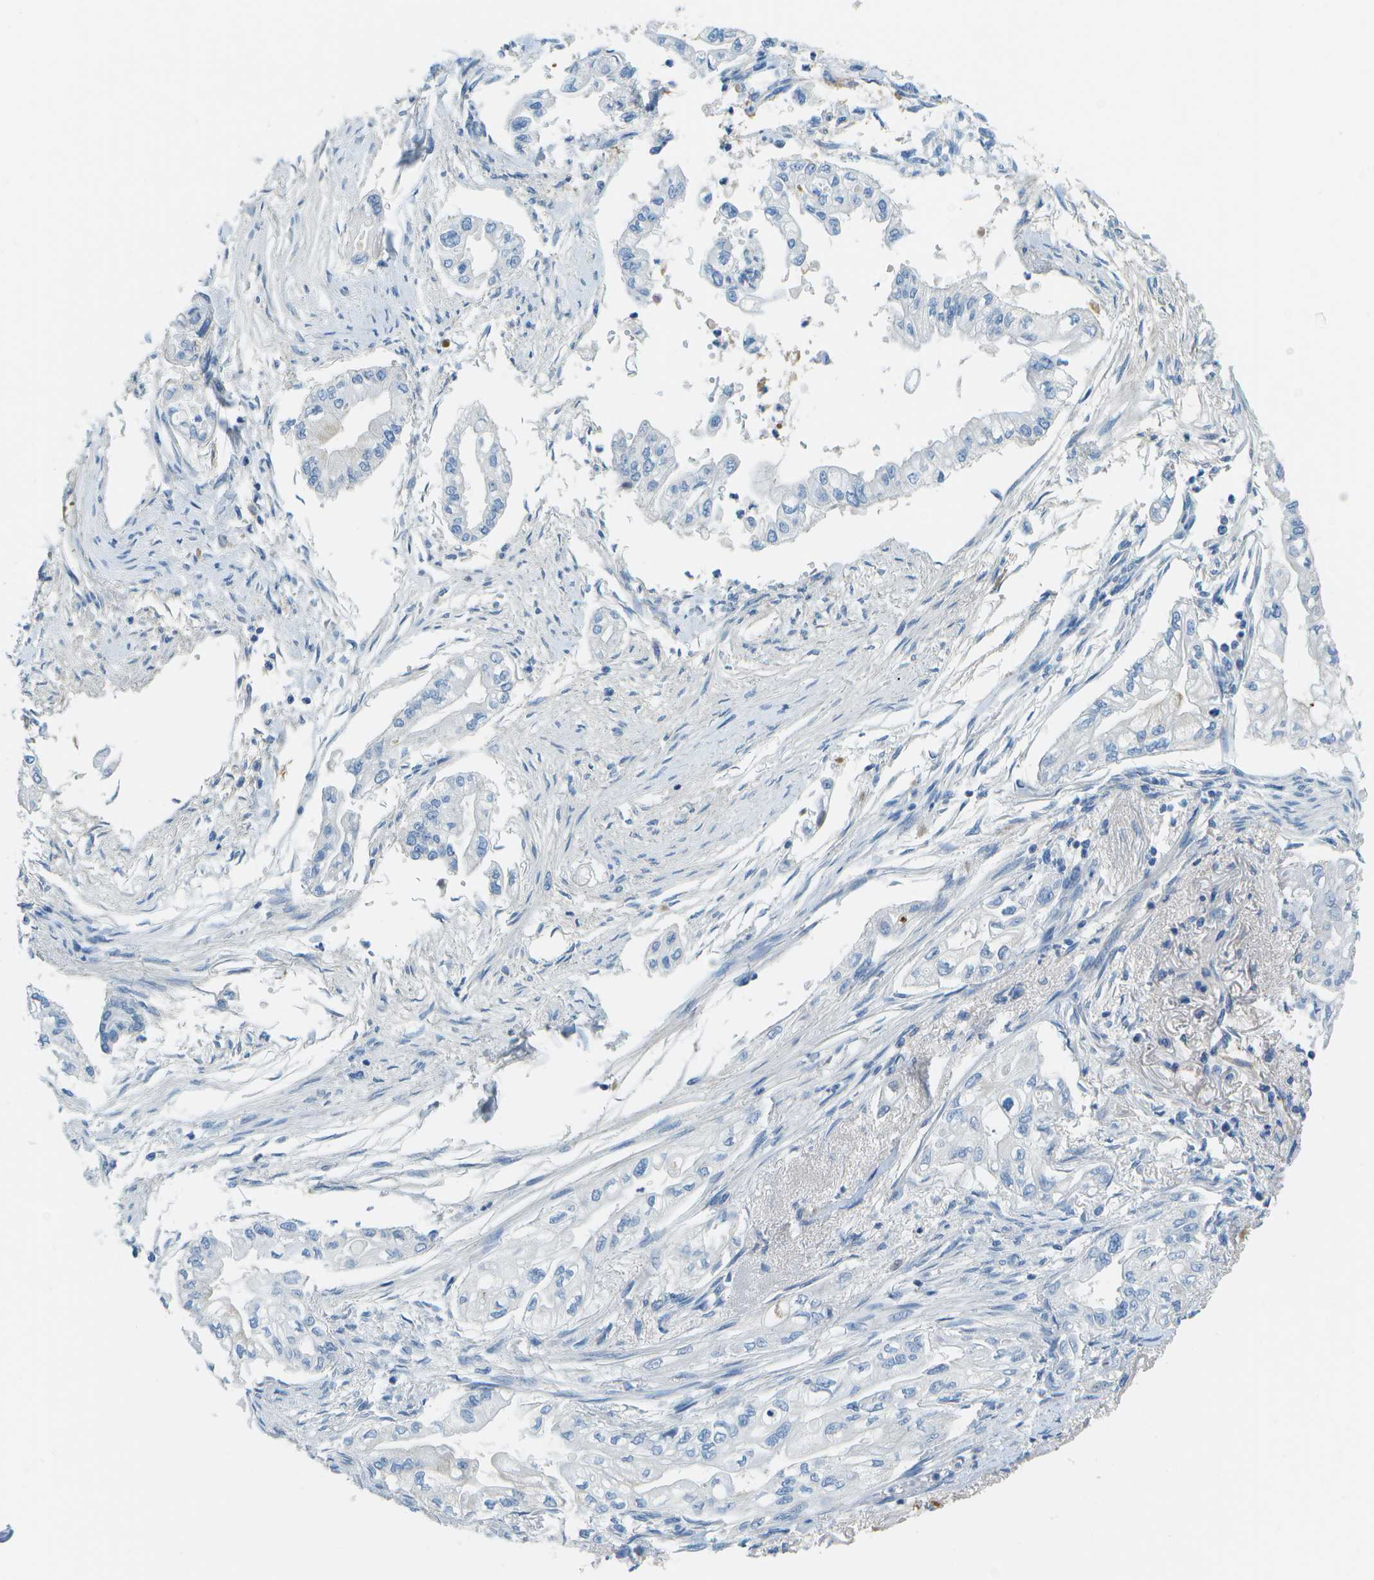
{"staining": {"intensity": "negative", "quantity": "none", "location": "none"}, "tissue": "pancreatic cancer", "cell_type": "Tumor cells", "image_type": "cancer", "snomed": [{"axis": "morphology", "description": "Normal tissue, NOS"}, {"axis": "topography", "description": "Pancreas"}], "caption": "Micrograph shows no protein expression in tumor cells of pancreatic cancer tissue. The staining was performed using DAB to visualize the protein expression in brown, while the nuclei were stained in blue with hematoxylin (Magnification: 20x).", "gene": "C1S", "patient": {"sex": "male", "age": 42}}